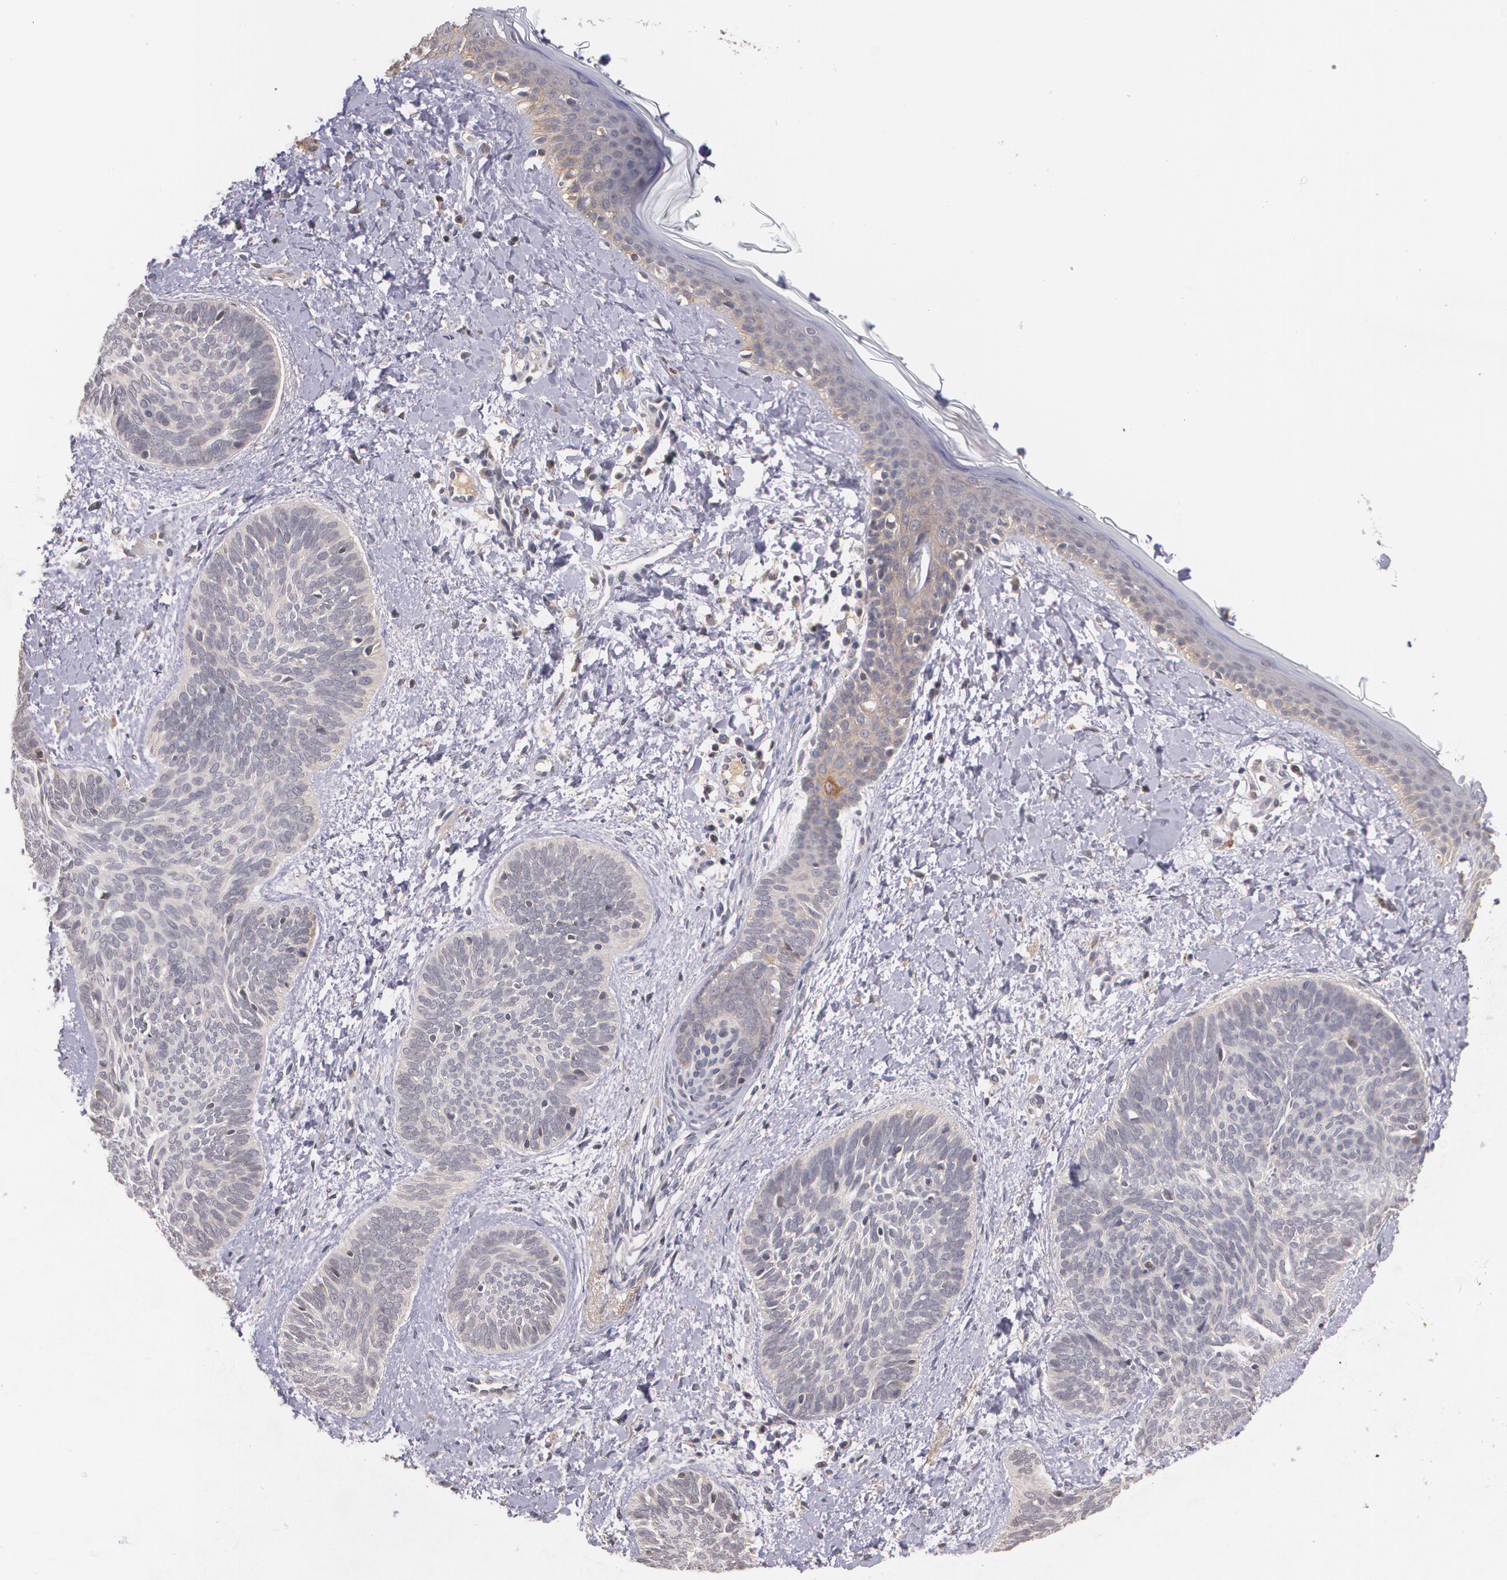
{"staining": {"intensity": "negative", "quantity": "none", "location": "none"}, "tissue": "skin cancer", "cell_type": "Tumor cells", "image_type": "cancer", "snomed": [{"axis": "morphology", "description": "Basal cell carcinoma"}, {"axis": "topography", "description": "Skin"}], "caption": "An immunohistochemistry (IHC) histopathology image of basal cell carcinoma (skin) is shown. There is no staining in tumor cells of basal cell carcinoma (skin).", "gene": "IFNGR2", "patient": {"sex": "female", "age": 81}}